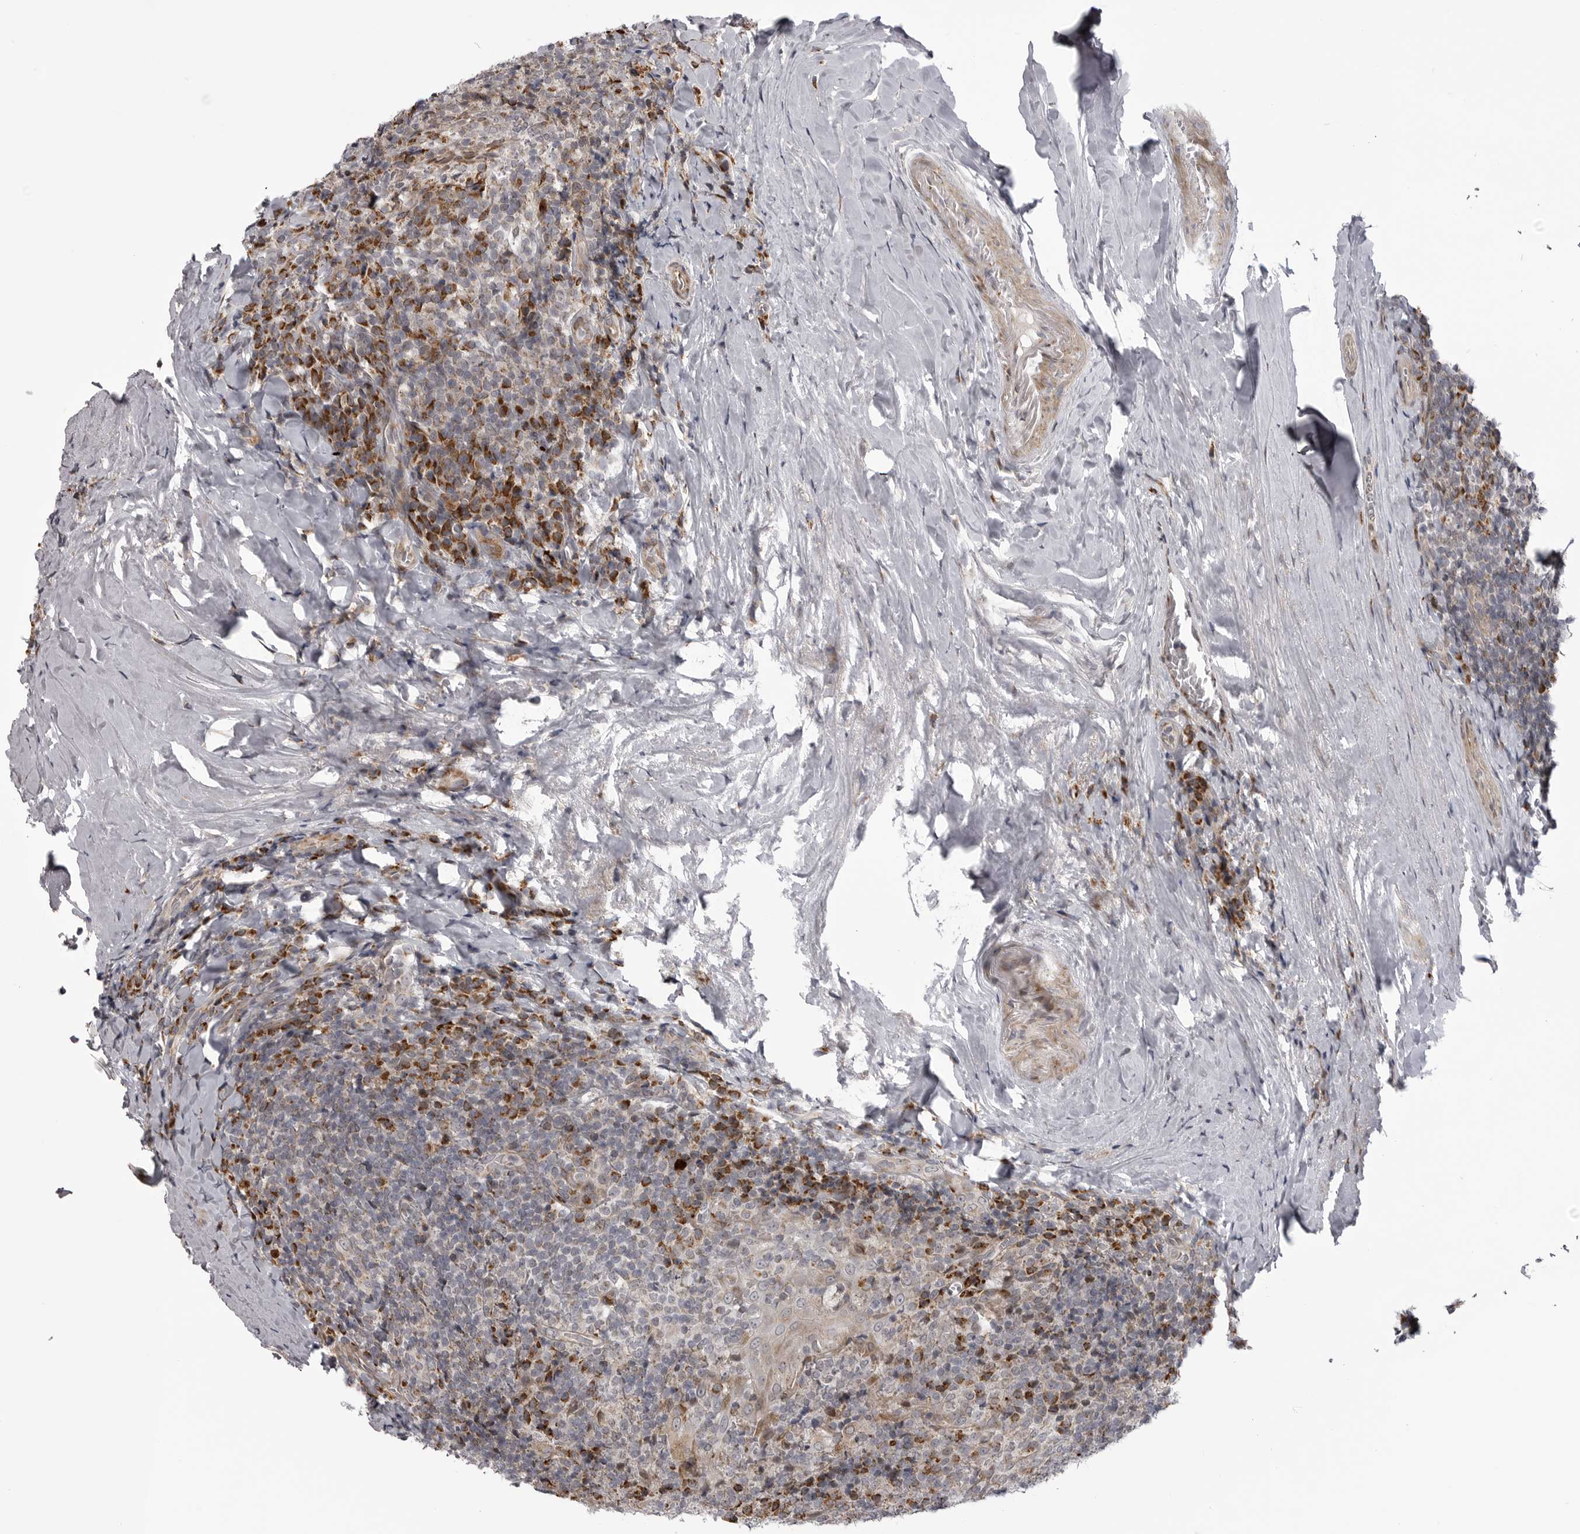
{"staining": {"intensity": "moderate", "quantity": "<25%", "location": "cytoplasmic/membranous"}, "tissue": "tonsil", "cell_type": "Germinal center cells", "image_type": "normal", "snomed": [{"axis": "morphology", "description": "Normal tissue, NOS"}, {"axis": "topography", "description": "Tonsil"}], "caption": "Immunohistochemistry (IHC) staining of benign tonsil, which shows low levels of moderate cytoplasmic/membranous expression in about <25% of germinal center cells indicating moderate cytoplasmic/membranous protein positivity. The staining was performed using DAB (3,3'-diaminobenzidine) (brown) for protein detection and nuclei were counterstained in hematoxylin (blue).", "gene": "TMPRSS11F", "patient": {"sex": "male", "age": 37}}